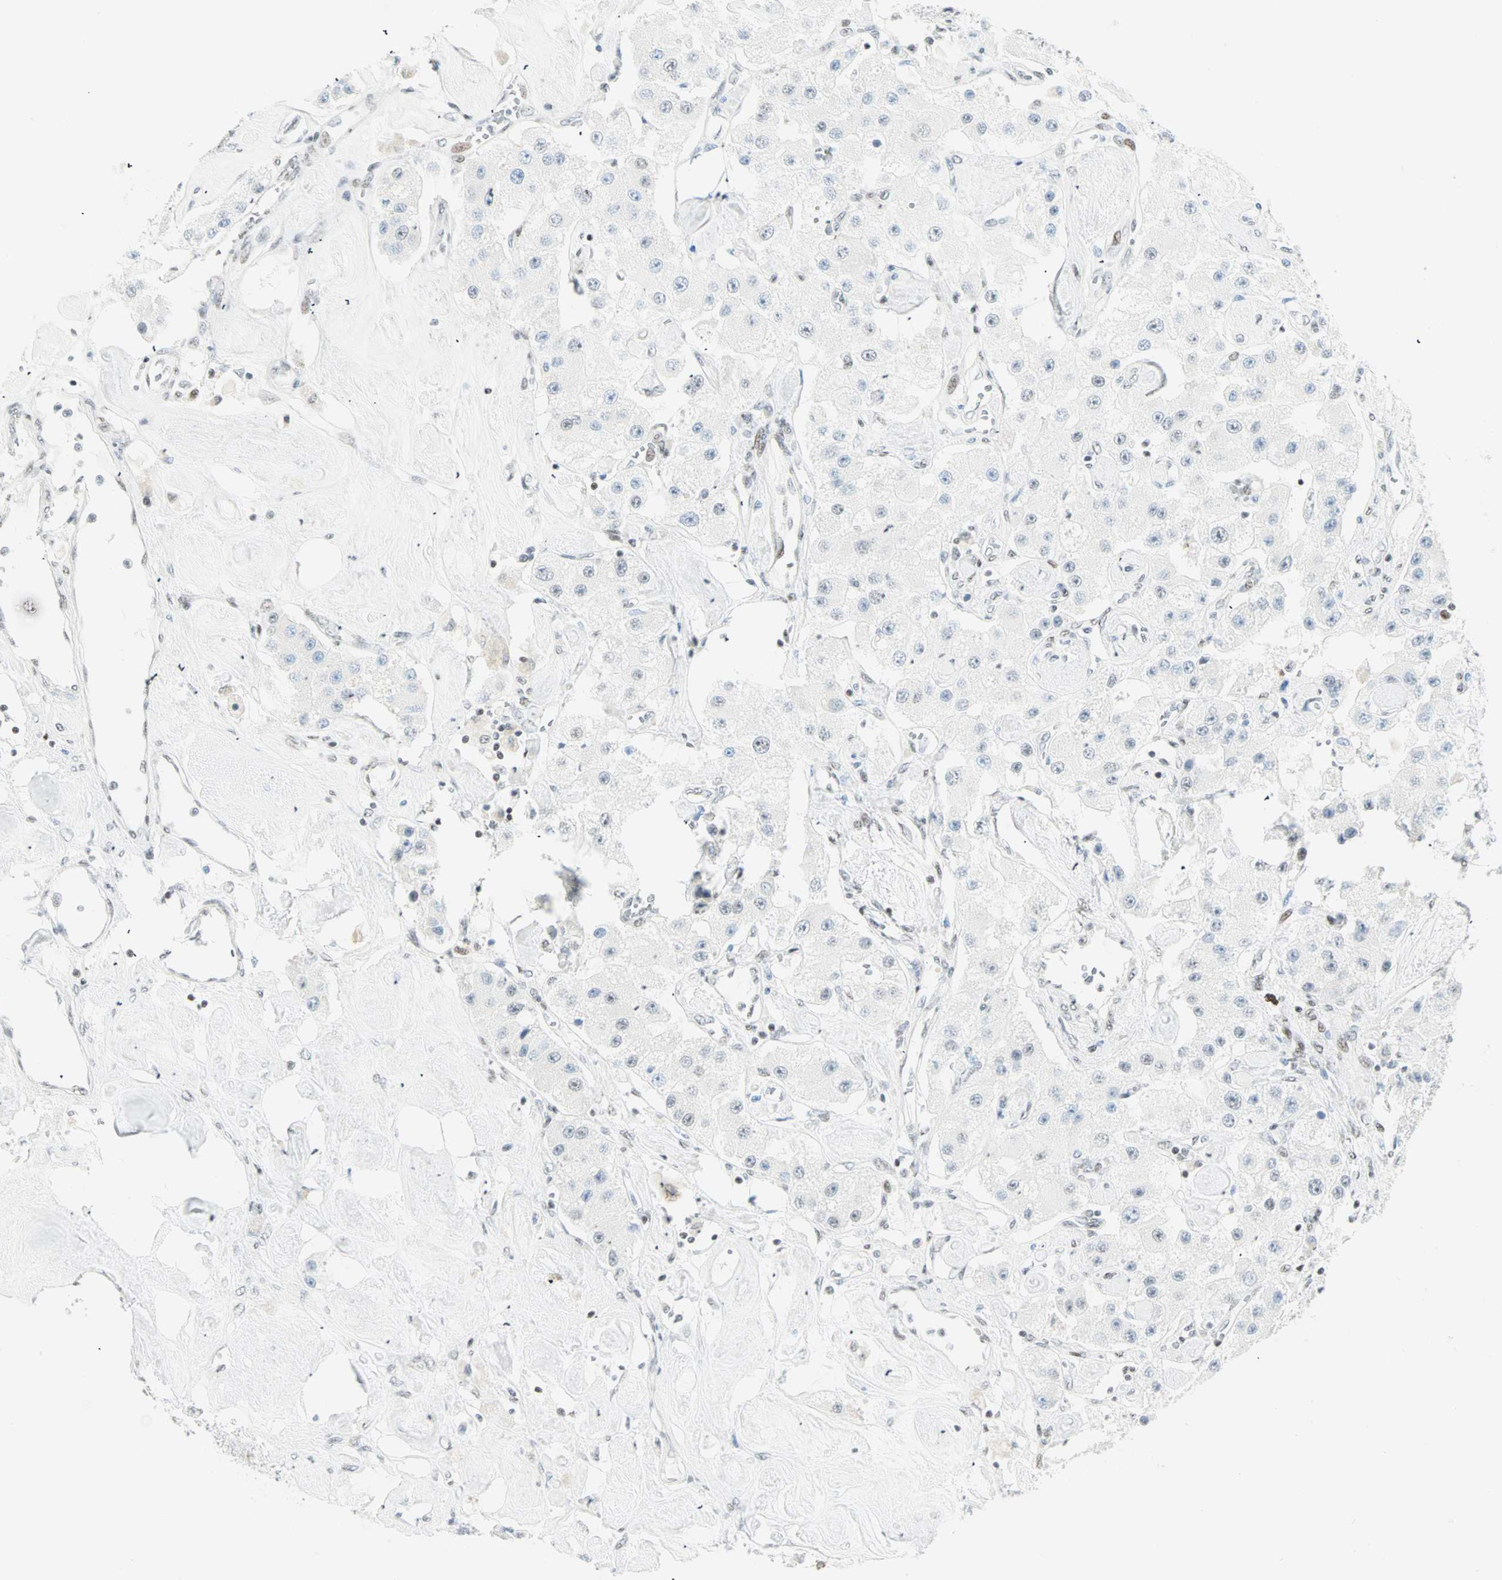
{"staining": {"intensity": "negative", "quantity": "none", "location": "none"}, "tissue": "carcinoid", "cell_type": "Tumor cells", "image_type": "cancer", "snomed": [{"axis": "morphology", "description": "Carcinoid, malignant, NOS"}, {"axis": "topography", "description": "Pancreas"}], "caption": "This photomicrograph is of carcinoid (malignant) stained with IHC to label a protein in brown with the nuclei are counter-stained blue. There is no expression in tumor cells.", "gene": "PKNOX1", "patient": {"sex": "male", "age": 41}}